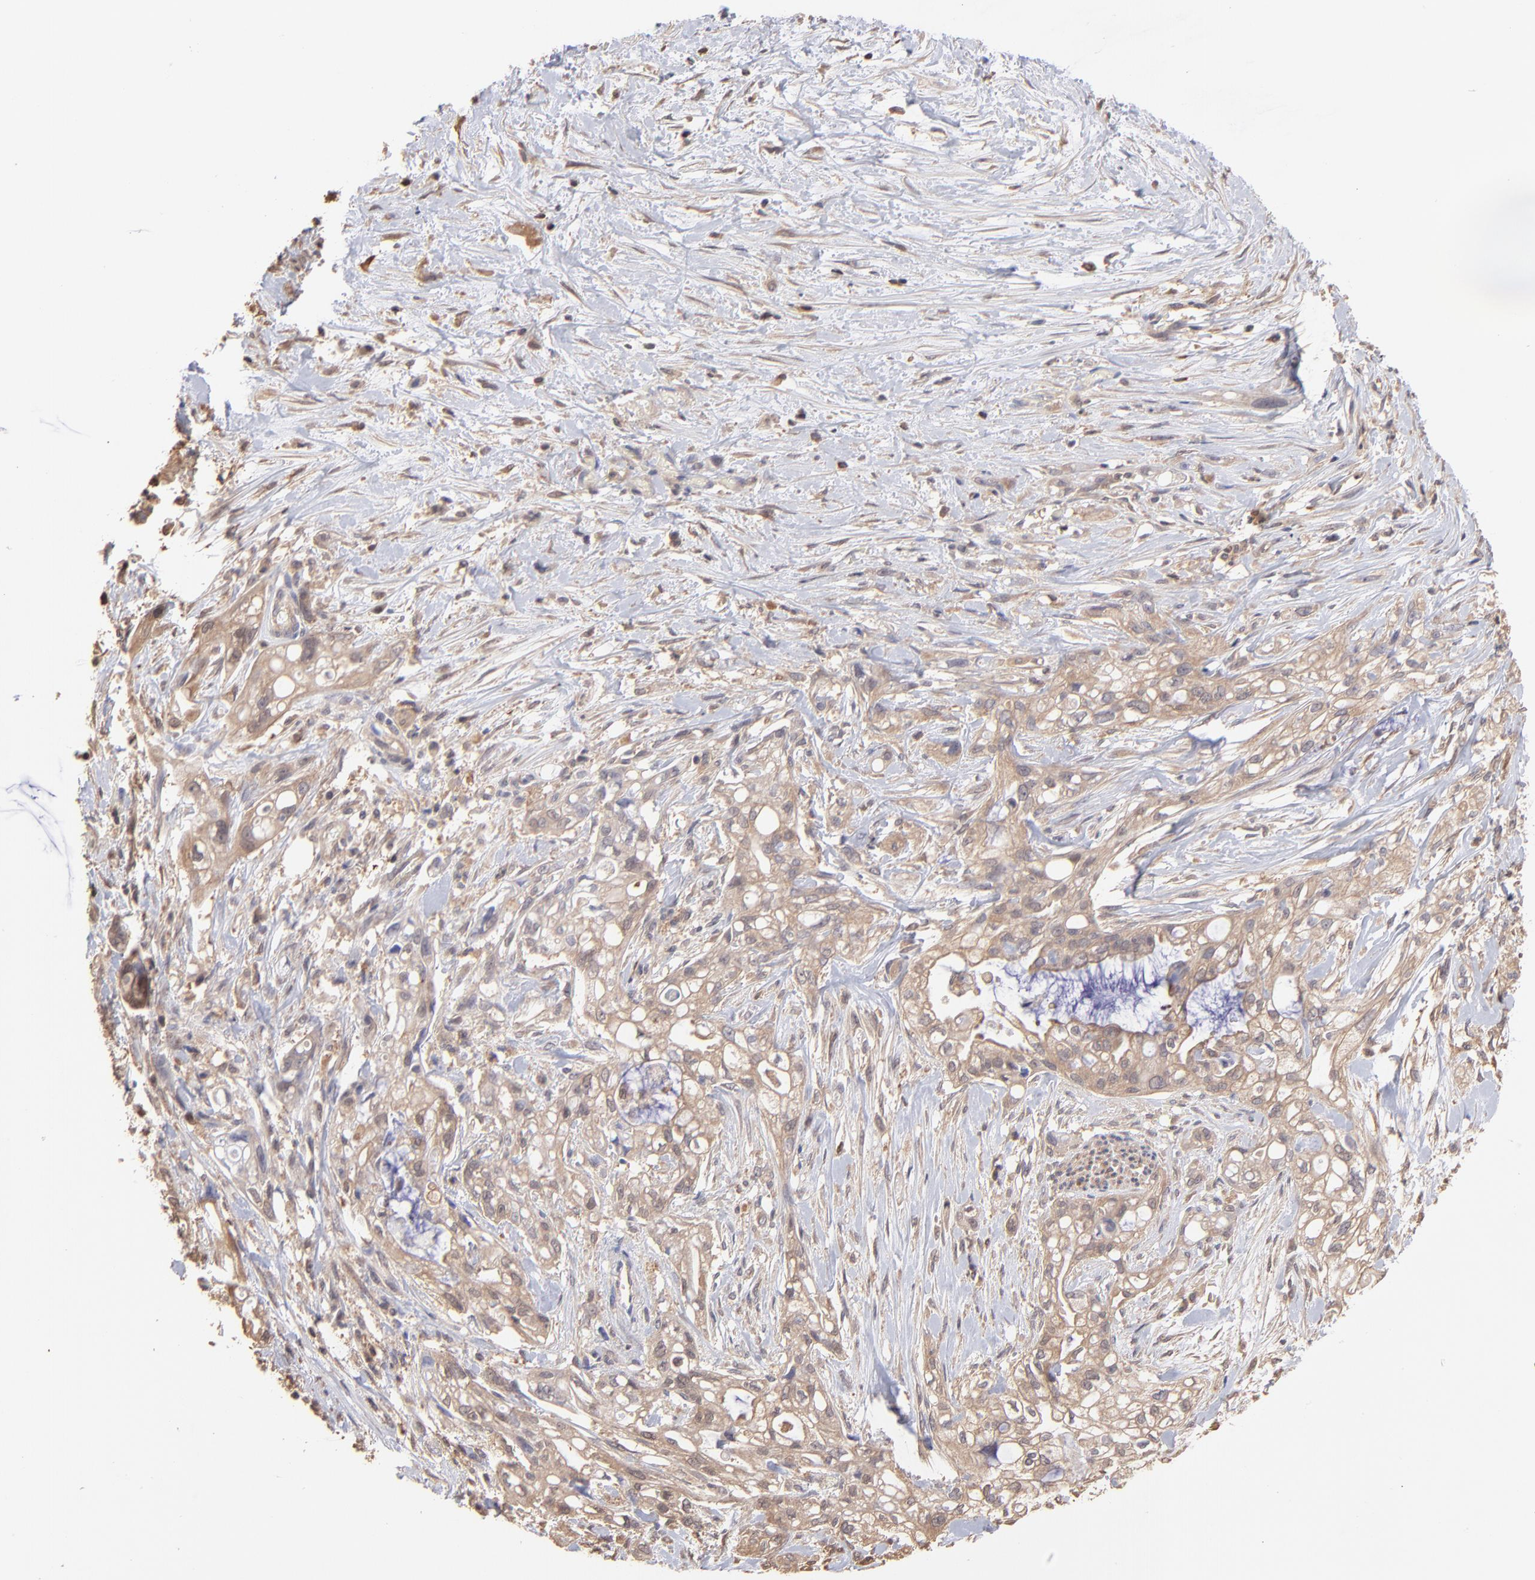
{"staining": {"intensity": "moderate", "quantity": ">75%", "location": "cytoplasmic/membranous"}, "tissue": "pancreatic cancer", "cell_type": "Tumor cells", "image_type": "cancer", "snomed": [{"axis": "morphology", "description": "Normal tissue, NOS"}, {"axis": "topography", "description": "Pancreas"}], "caption": "Human pancreatic cancer stained for a protein (brown) exhibits moderate cytoplasmic/membranous positive positivity in approximately >75% of tumor cells.", "gene": "MAP2K2", "patient": {"sex": "male", "age": 42}}